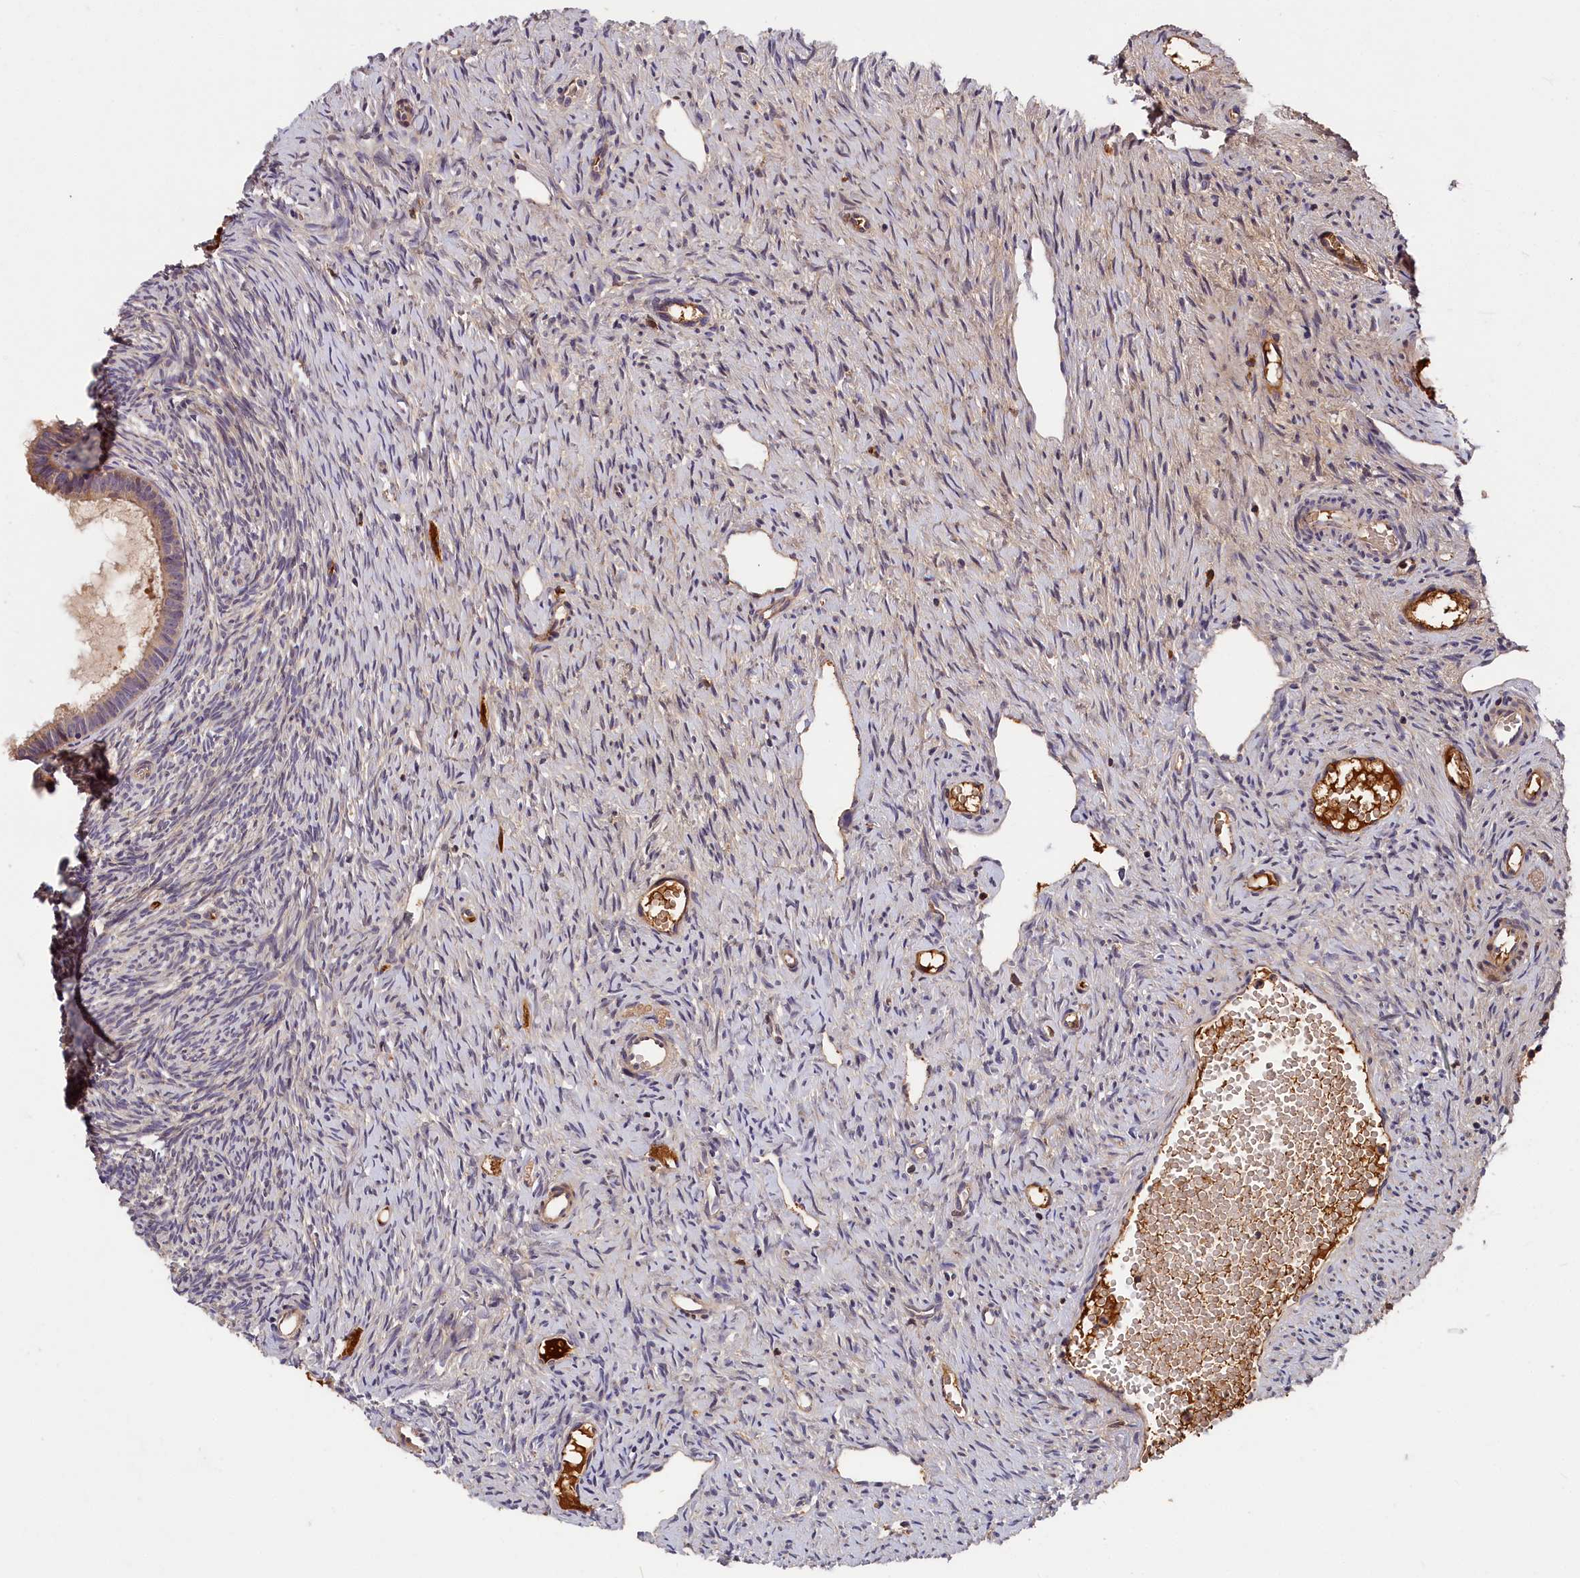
{"staining": {"intensity": "moderate", "quantity": ">75%", "location": "cytoplasmic/membranous"}, "tissue": "ovary", "cell_type": "Follicle cells", "image_type": "normal", "snomed": [{"axis": "morphology", "description": "Normal tissue, NOS"}, {"axis": "topography", "description": "Ovary"}], "caption": "A medium amount of moderate cytoplasmic/membranous positivity is seen in approximately >75% of follicle cells in normal ovary.", "gene": "ITIH1", "patient": {"sex": "female", "age": 51}}